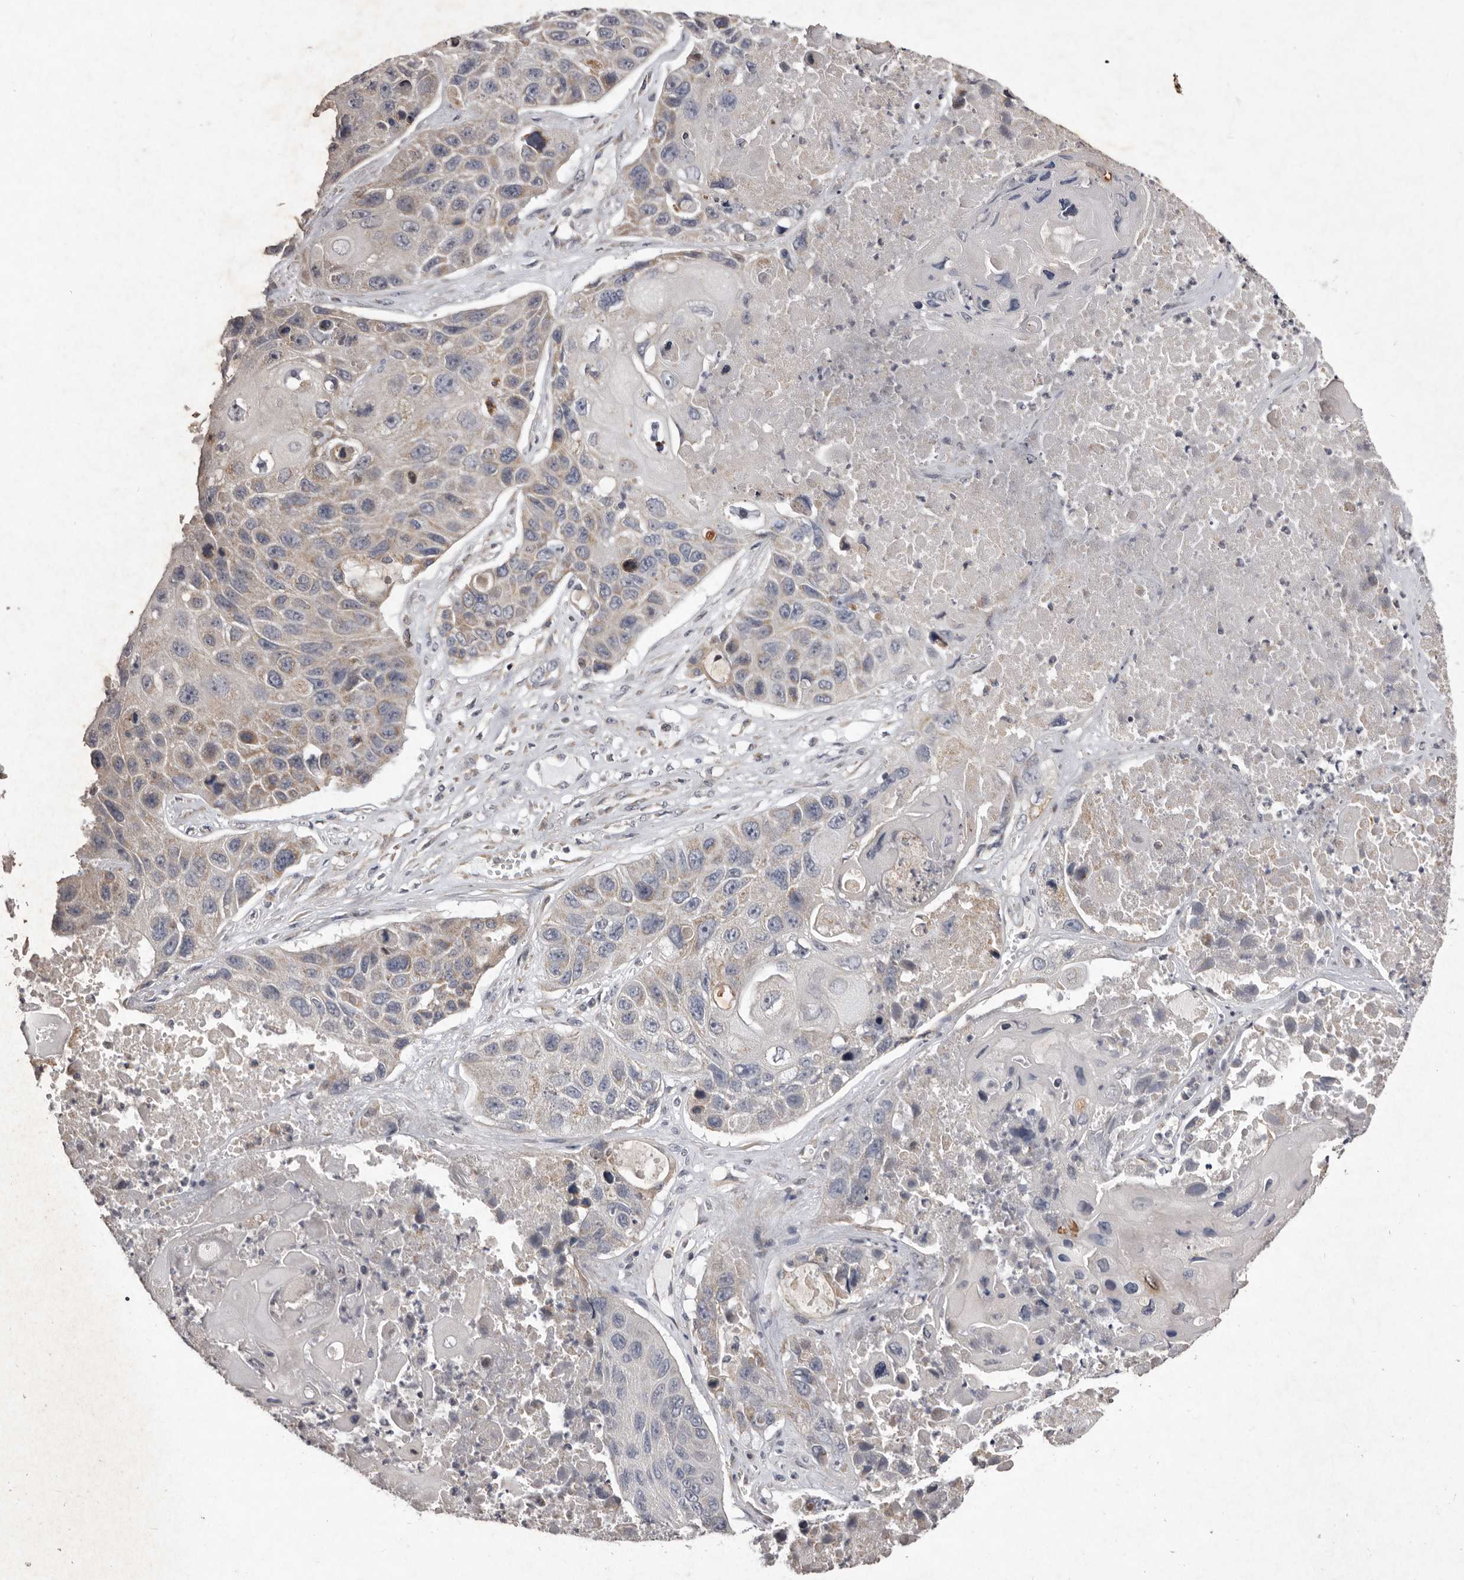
{"staining": {"intensity": "negative", "quantity": "none", "location": "none"}, "tissue": "lung cancer", "cell_type": "Tumor cells", "image_type": "cancer", "snomed": [{"axis": "morphology", "description": "Squamous cell carcinoma, NOS"}, {"axis": "topography", "description": "Lung"}], "caption": "The immunohistochemistry micrograph has no significant expression in tumor cells of lung squamous cell carcinoma tissue.", "gene": "CXCL14", "patient": {"sex": "male", "age": 61}}